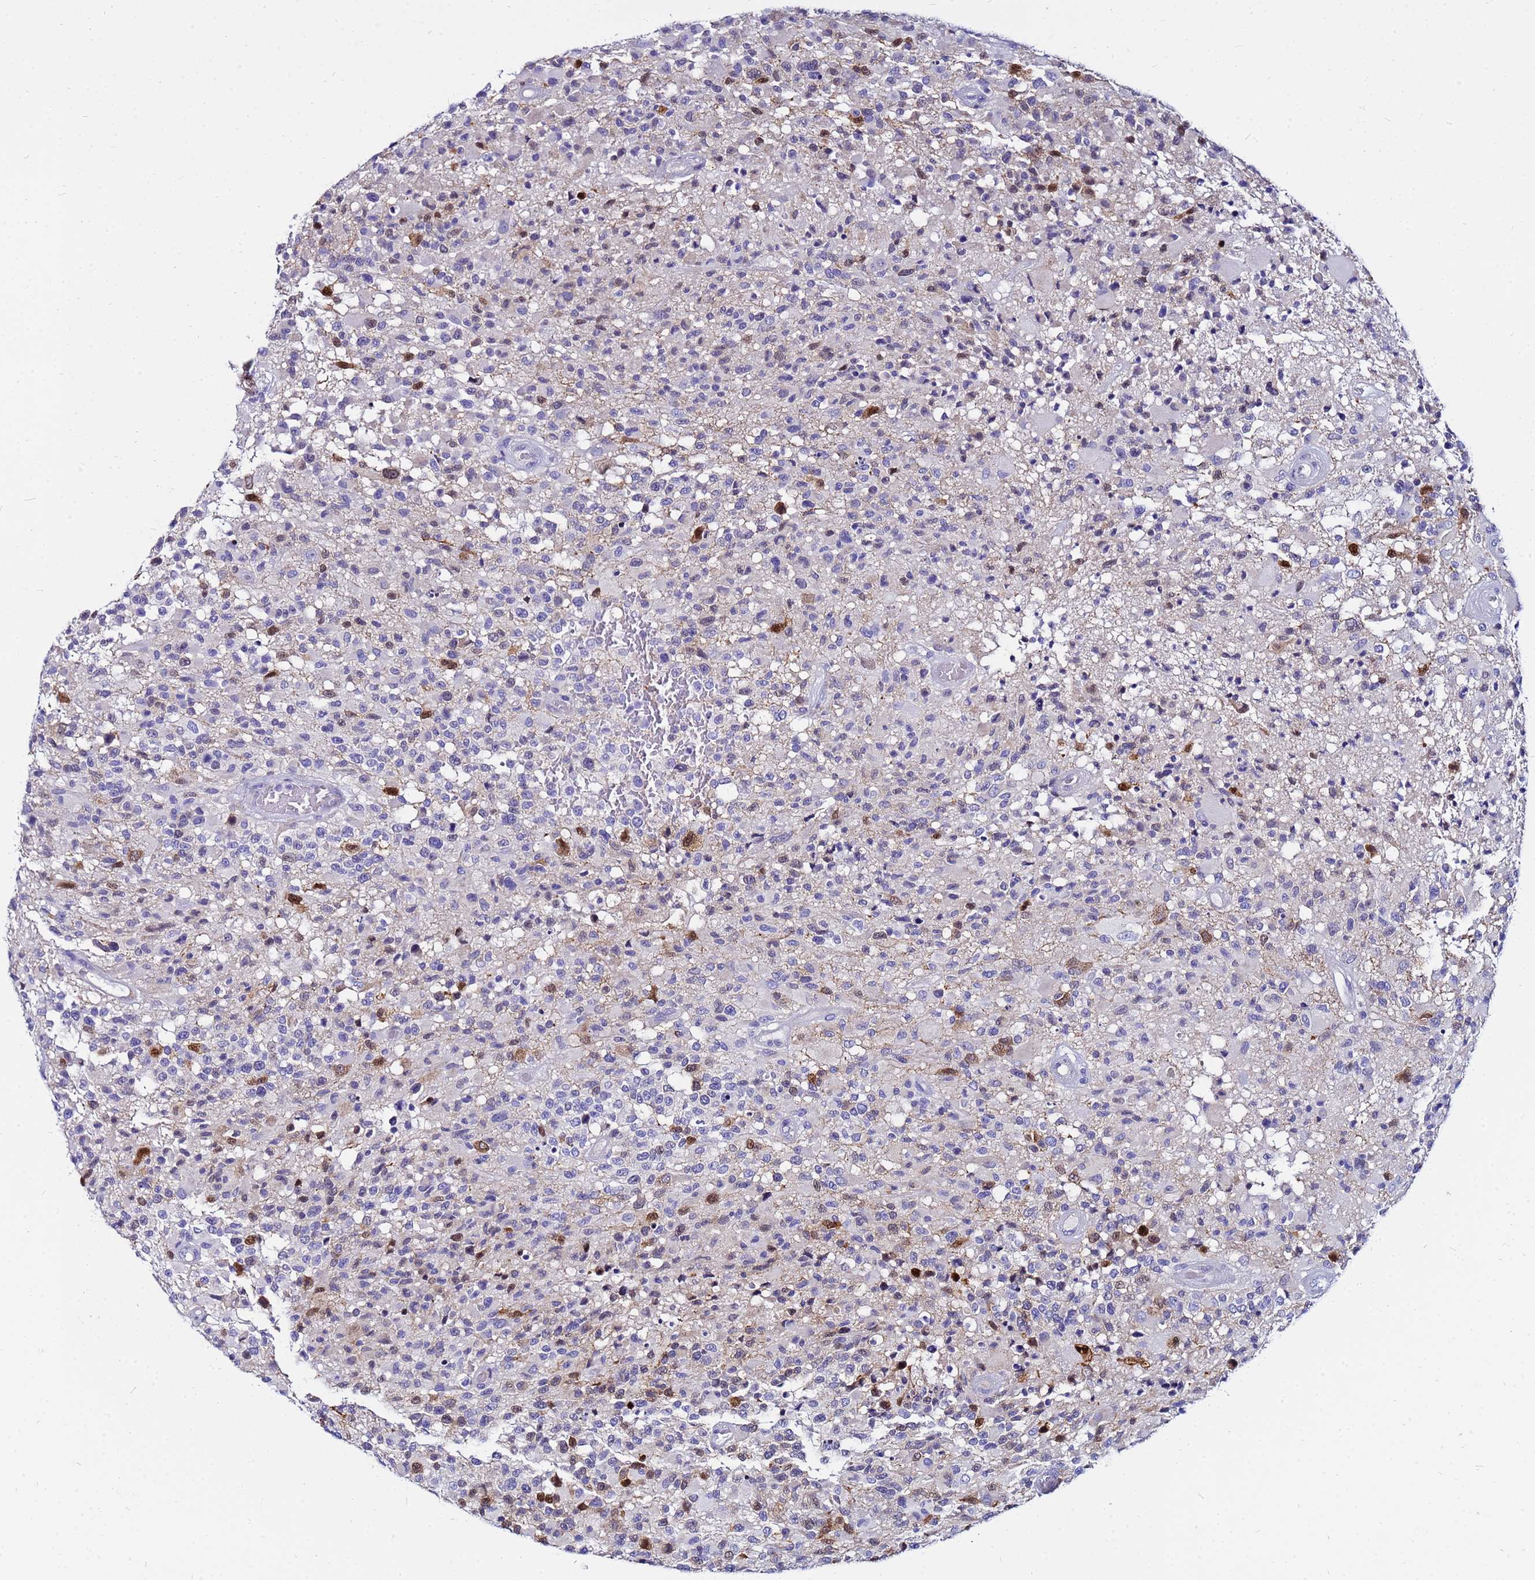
{"staining": {"intensity": "negative", "quantity": "none", "location": "none"}, "tissue": "glioma", "cell_type": "Tumor cells", "image_type": "cancer", "snomed": [{"axis": "morphology", "description": "Glioma, malignant, High grade"}, {"axis": "morphology", "description": "Glioblastoma, NOS"}, {"axis": "topography", "description": "Brain"}], "caption": "DAB immunohistochemical staining of malignant glioma (high-grade) exhibits no significant positivity in tumor cells.", "gene": "PPP1R14C", "patient": {"sex": "male", "age": 60}}